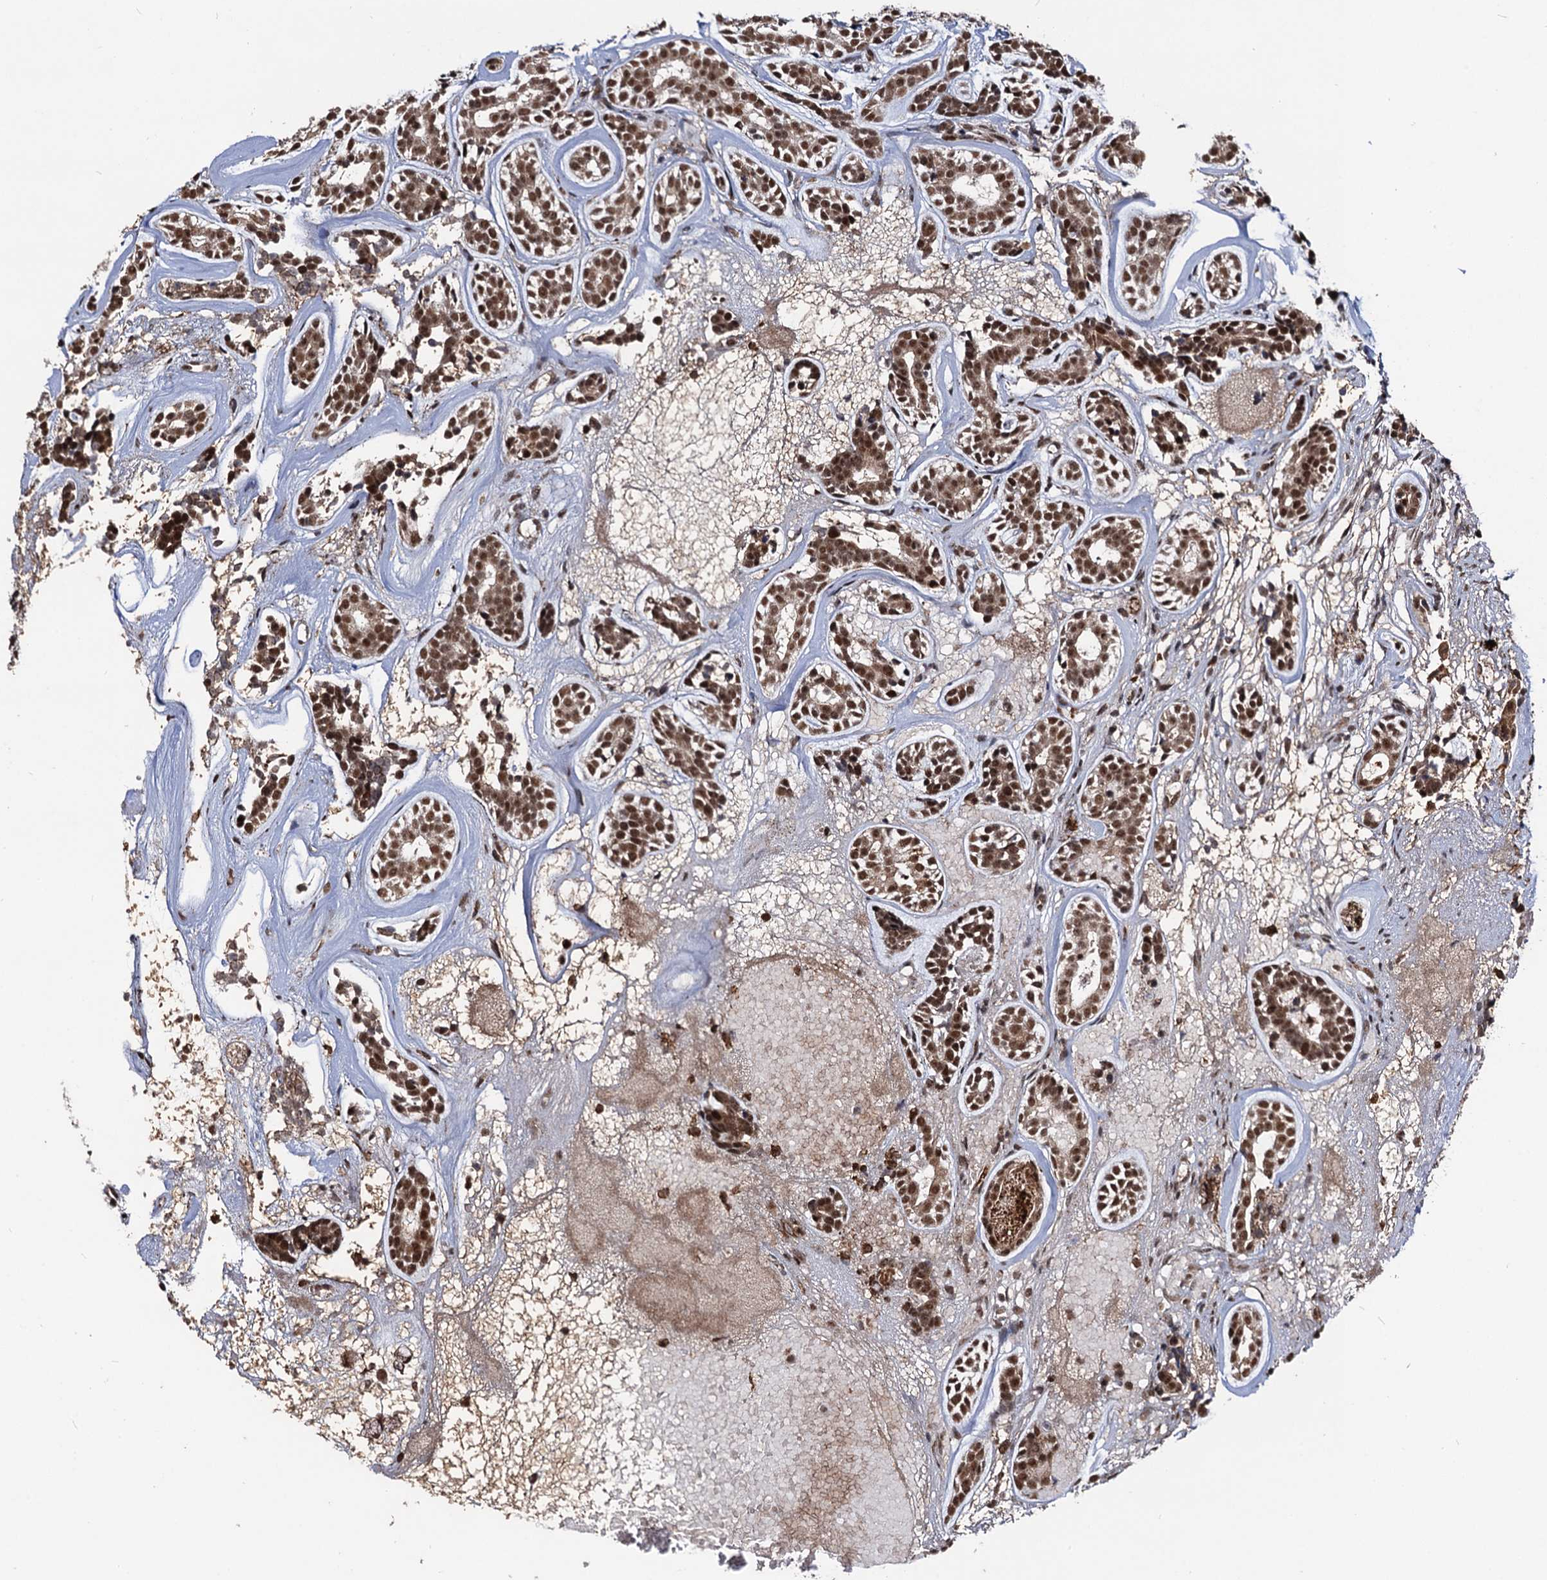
{"staining": {"intensity": "moderate", "quantity": ">75%", "location": "nuclear"}, "tissue": "head and neck cancer", "cell_type": "Tumor cells", "image_type": "cancer", "snomed": [{"axis": "morphology", "description": "Adenocarcinoma, NOS"}, {"axis": "topography", "description": "Subcutis"}, {"axis": "topography", "description": "Head-Neck"}], "caption": "An image showing moderate nuclear expression in approximately >75% of tumor cells in head and neck adenocarcinoma, as visualized by brown immunohistochemical staining.", "gene": "SFSWAP", "patient": {"sex": "female", "age": 73}}